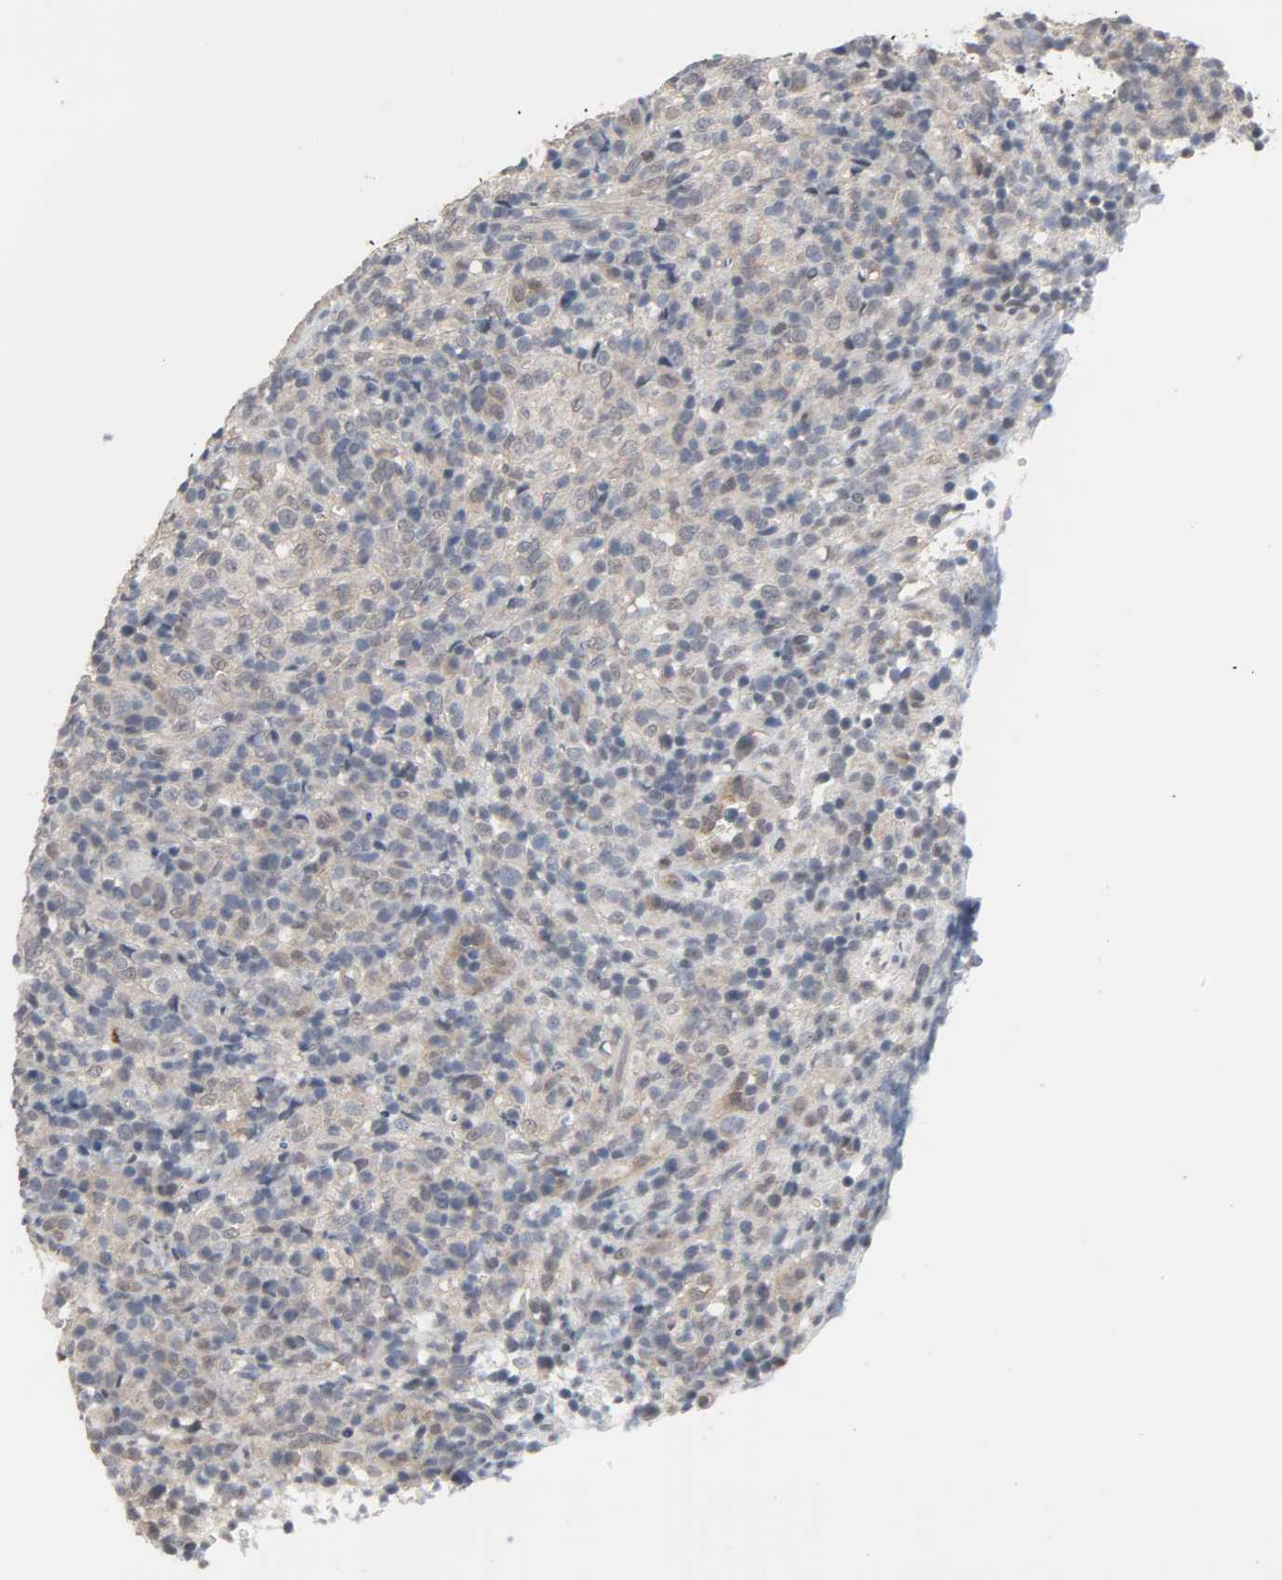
{"staining": {"intensity": "negative", "quantity": "none", "location": "none"}, "tissue": "lymphoma", "cell_type": "Tumor cells", "image_type": "cancer", "snomed": [{"axis": "morphology", "description": "Malignant lymphoma, non-Hodgkin's type, High grade"}, {"axis": "topography", "description": "Lymph node"}], "caption": "Immunohistochemistry of malignant lymphoma, non-Hodgkin's type (high-grade) reveals no expression in tumor cells.", "gene": "ACSS2", "patient": {"sex": "female", "age": 76}}